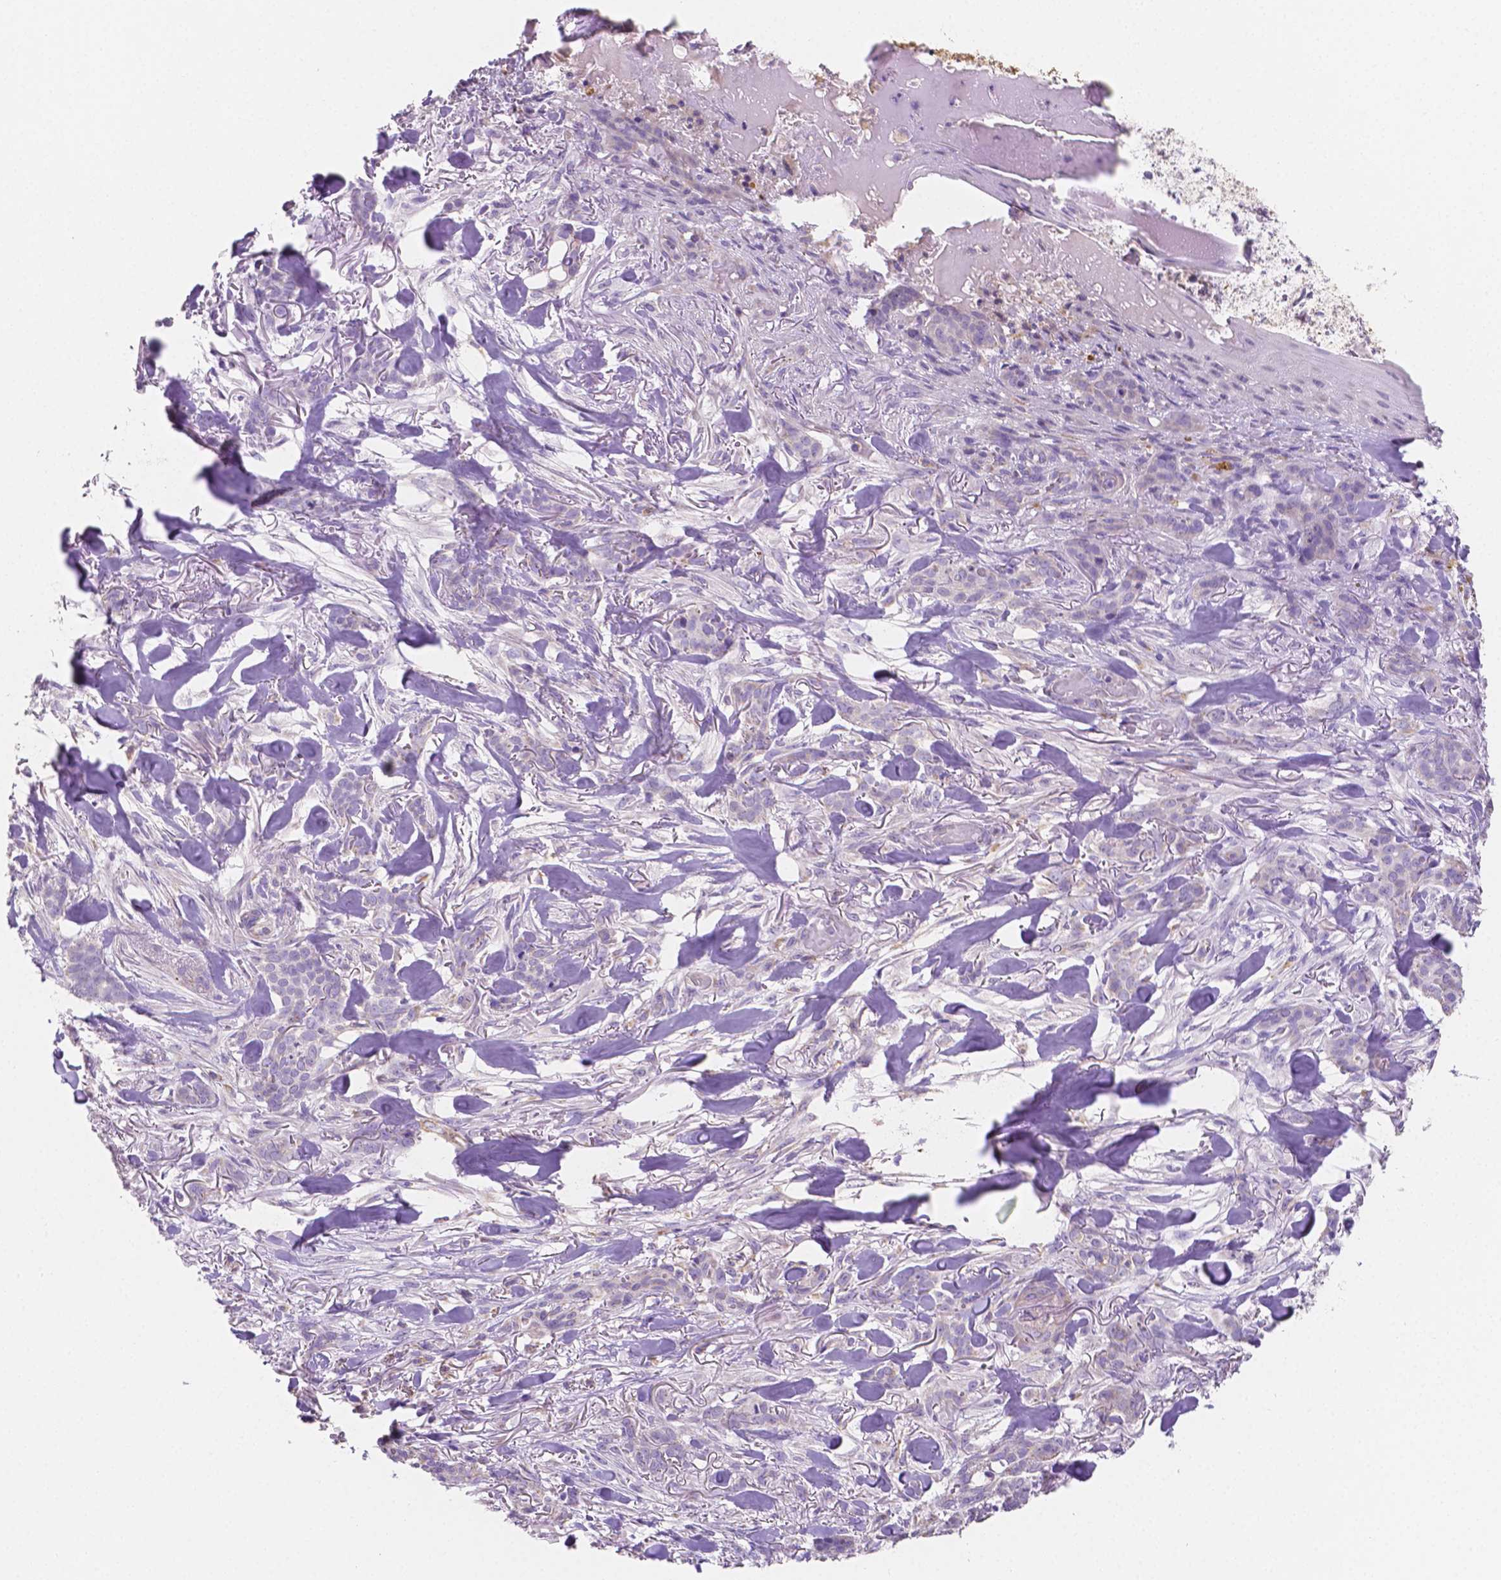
{"staining": {"intensity": "negative", "quantity": "none", "location": "none"}, "tissue": "skin cancer", "cell_type": "Tumor cells", "image_type": "cancer", "snomed": [{"axis": "morphology", "description": "Basal cell carcinoma"}, {"axis": "topography", "description": "Skin"}], "caption": "A histopathology image of skin basal cell carcinoma stained for a protein reveals no brown staining in tumor cells.", "gene": "TMEM130", "patient": {"sex": "female", "age": 61}}